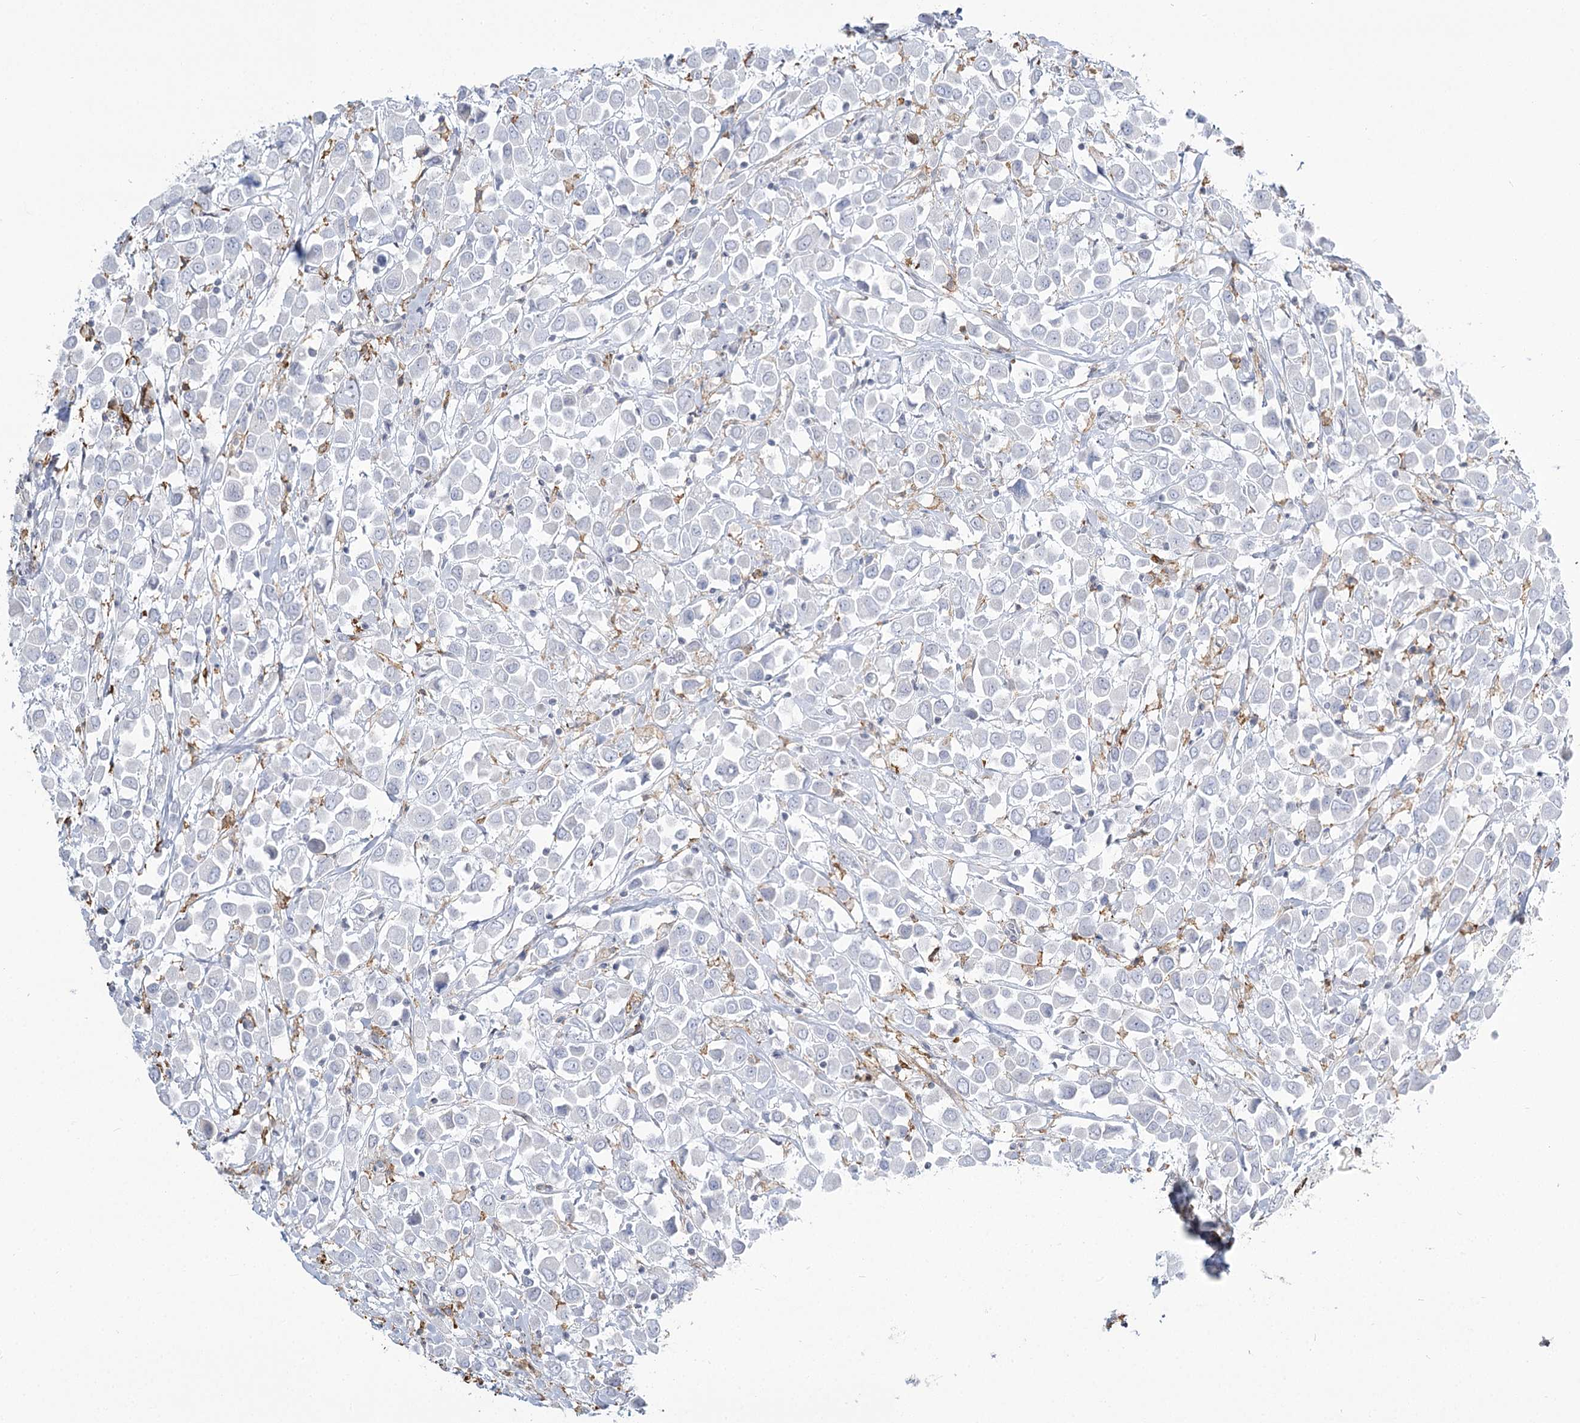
{"staining": {"intensity": "negative", "quantity": "none", "location": "none"}, "tissue": "breast cancer", "cell_type": "Tumor cells", "image_type": "cancer", "snomed": [{"axis": "morphology", "description": "Duct carcinoma"}, {"axis": "topography", "description": "Breast"}], "caption": "This is an immunohistochemistry (IHC) photomicrograph of breast cancer (infiltrating ductal carcinoma). There is no expression in tumor cells.", "gene": "C11orf1", "patient": {"sex": "female", "age": 61}}